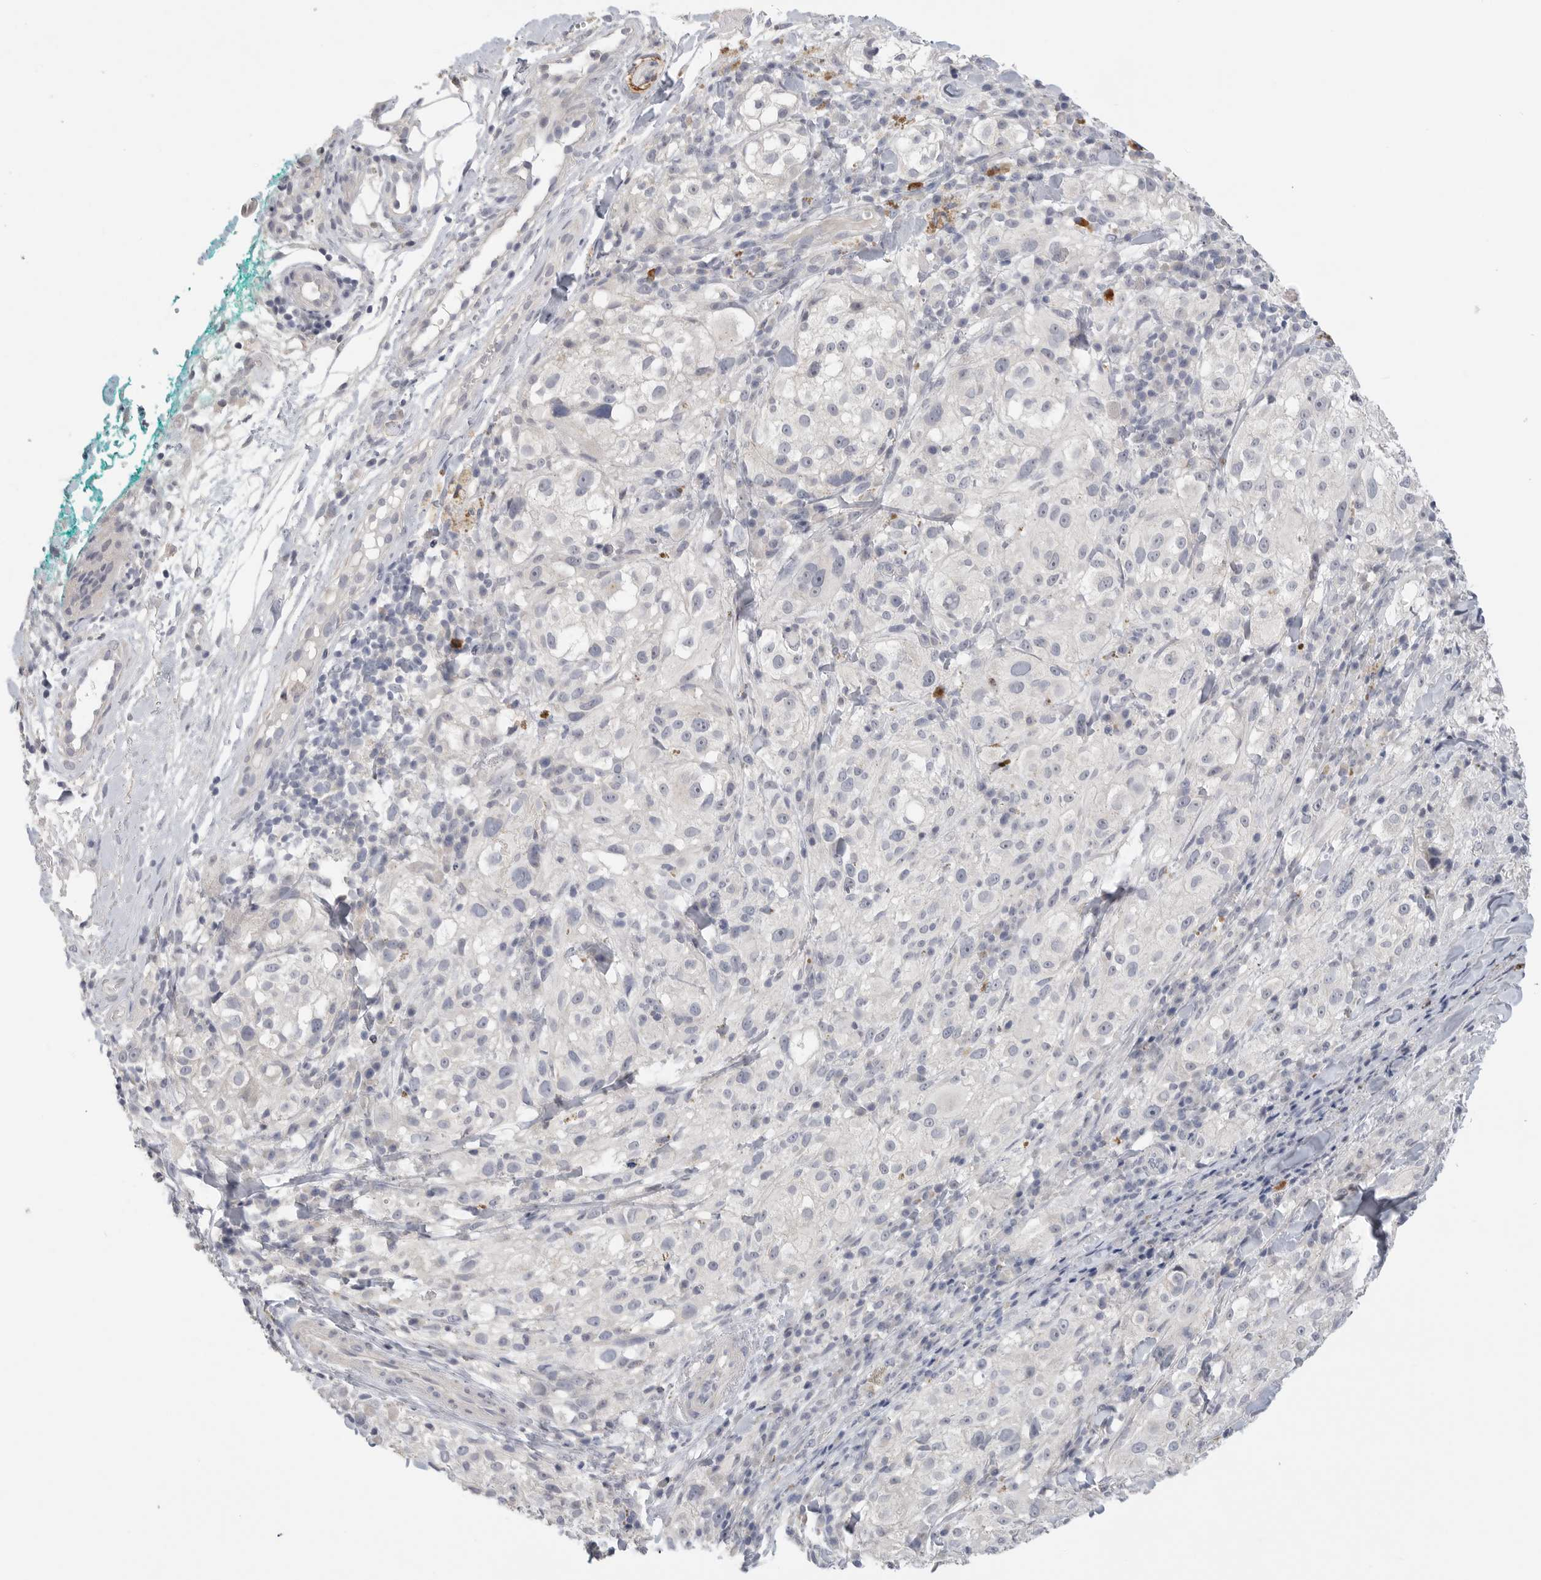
{"staining": {"intensity": "negative", "quantity": "none", "location": "none"}, "tissue": "melanoma", "cell_type": "Tumor cells", "image_type": "cancer", "snomed": [{"axis": "morphology", "description": "Necrosis, NOS"}, {"axis": "morphology", "description": "Malignant melanoma, NOS"}, {"axis": "topography", "description": "Skin"}], "caption": "Micrograph shows no significant protein positivity in tumor cells of melanoma. (DAB IHC, high magnification).", "gene": "FBN2", "patient": {"sex": "female", "age": 87}}